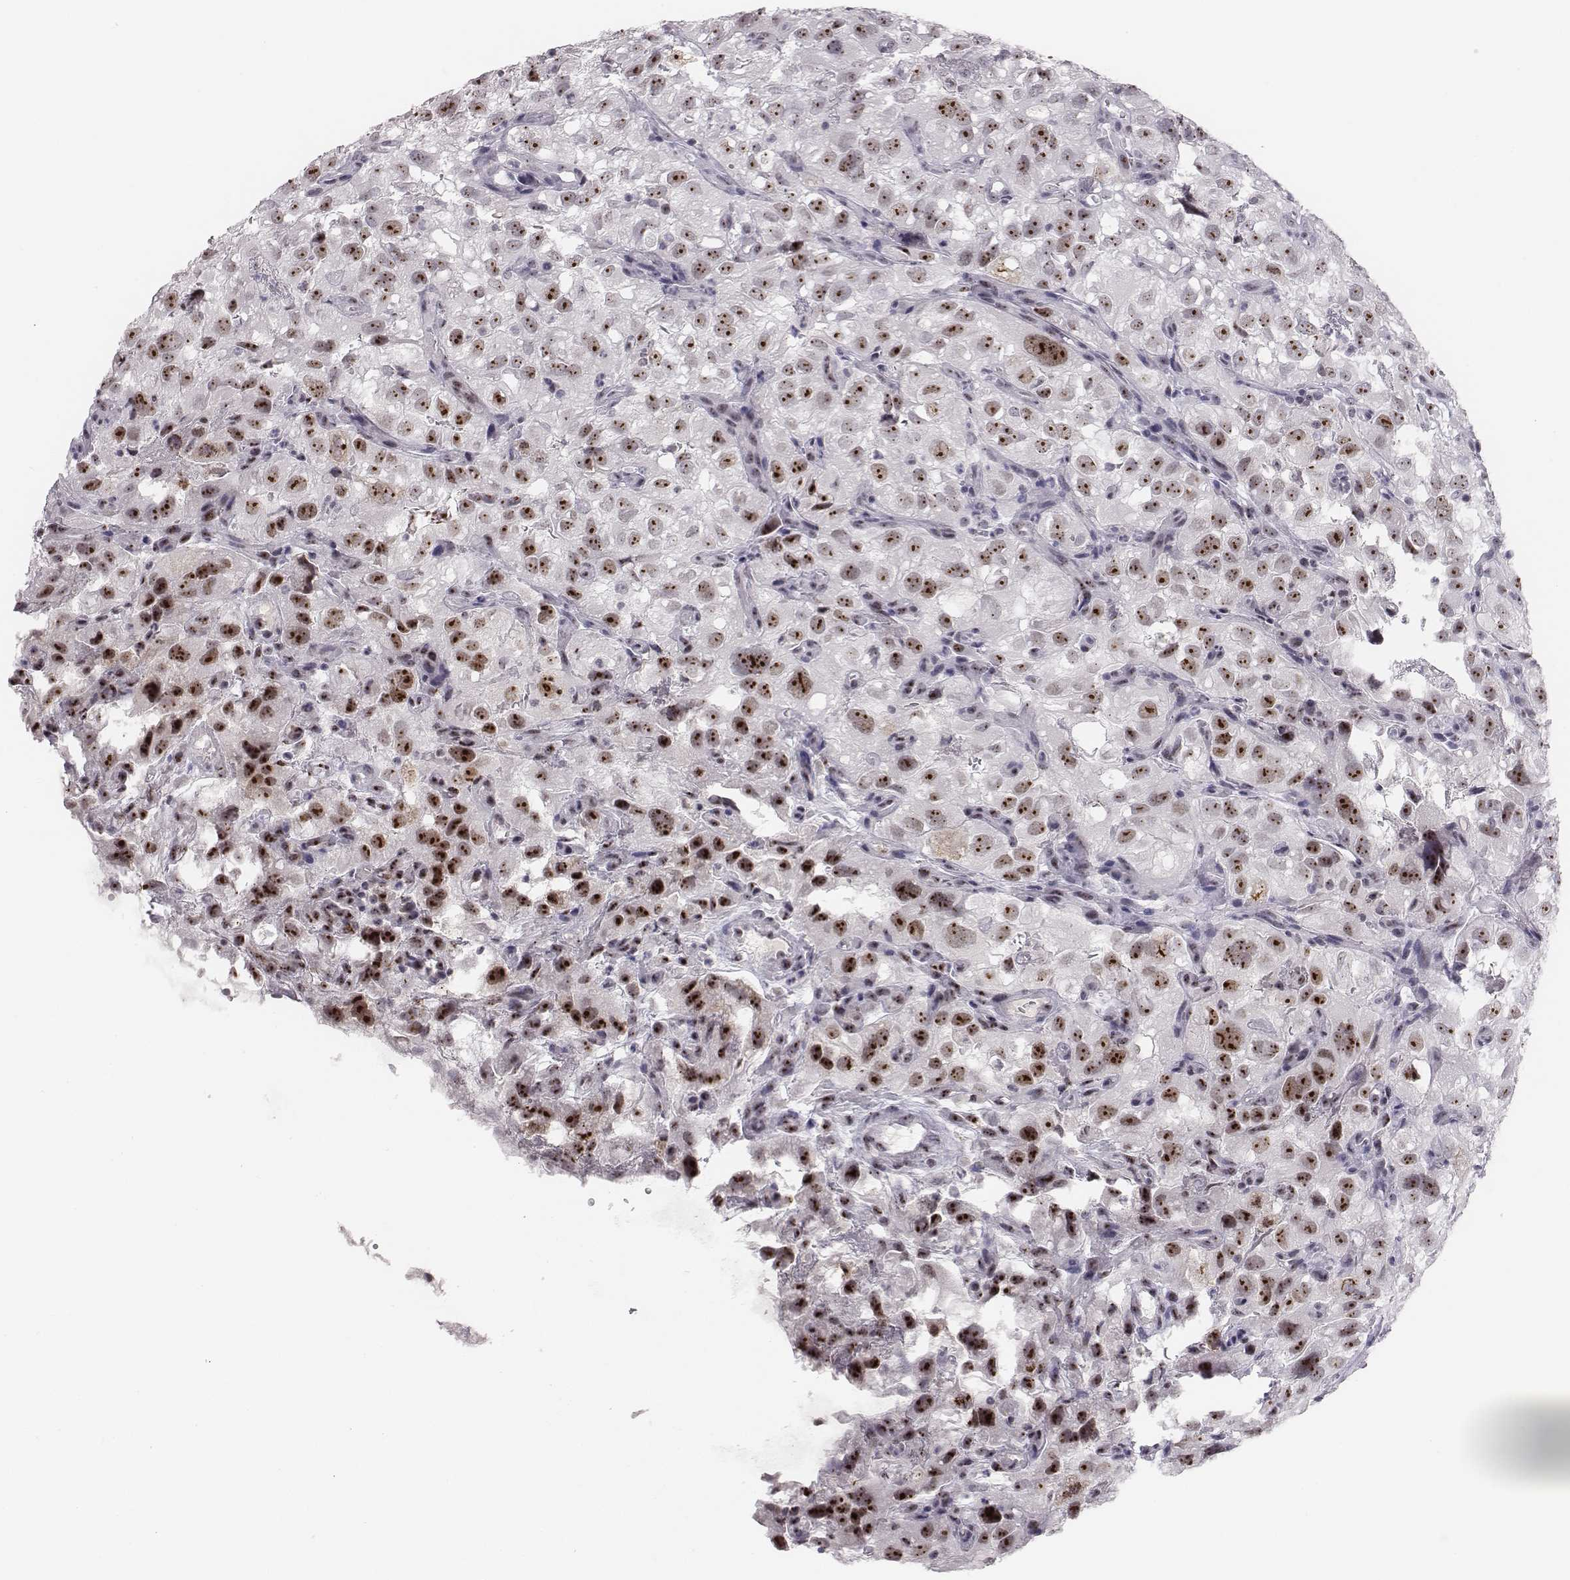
{"staining": {"intensity": "strong", "quantity": ">75%", "location": "nuclear"}, "tissue": "renal cancer", "cell_type": "Tumor cells", "image_type": "cancer", "snomed": [{"axis": "morphology", "description": "Adenocarcinoma, NOS"}, {"axis": "topography", "description": "Kidney"}], "caption": "The image reveals staining of renal adenocarcinoma, revealing strong nuclear protein positivity (brown color) within tumor cells.", "gene": "NIFK", "patient": {"sex": "male", "age": 64}}